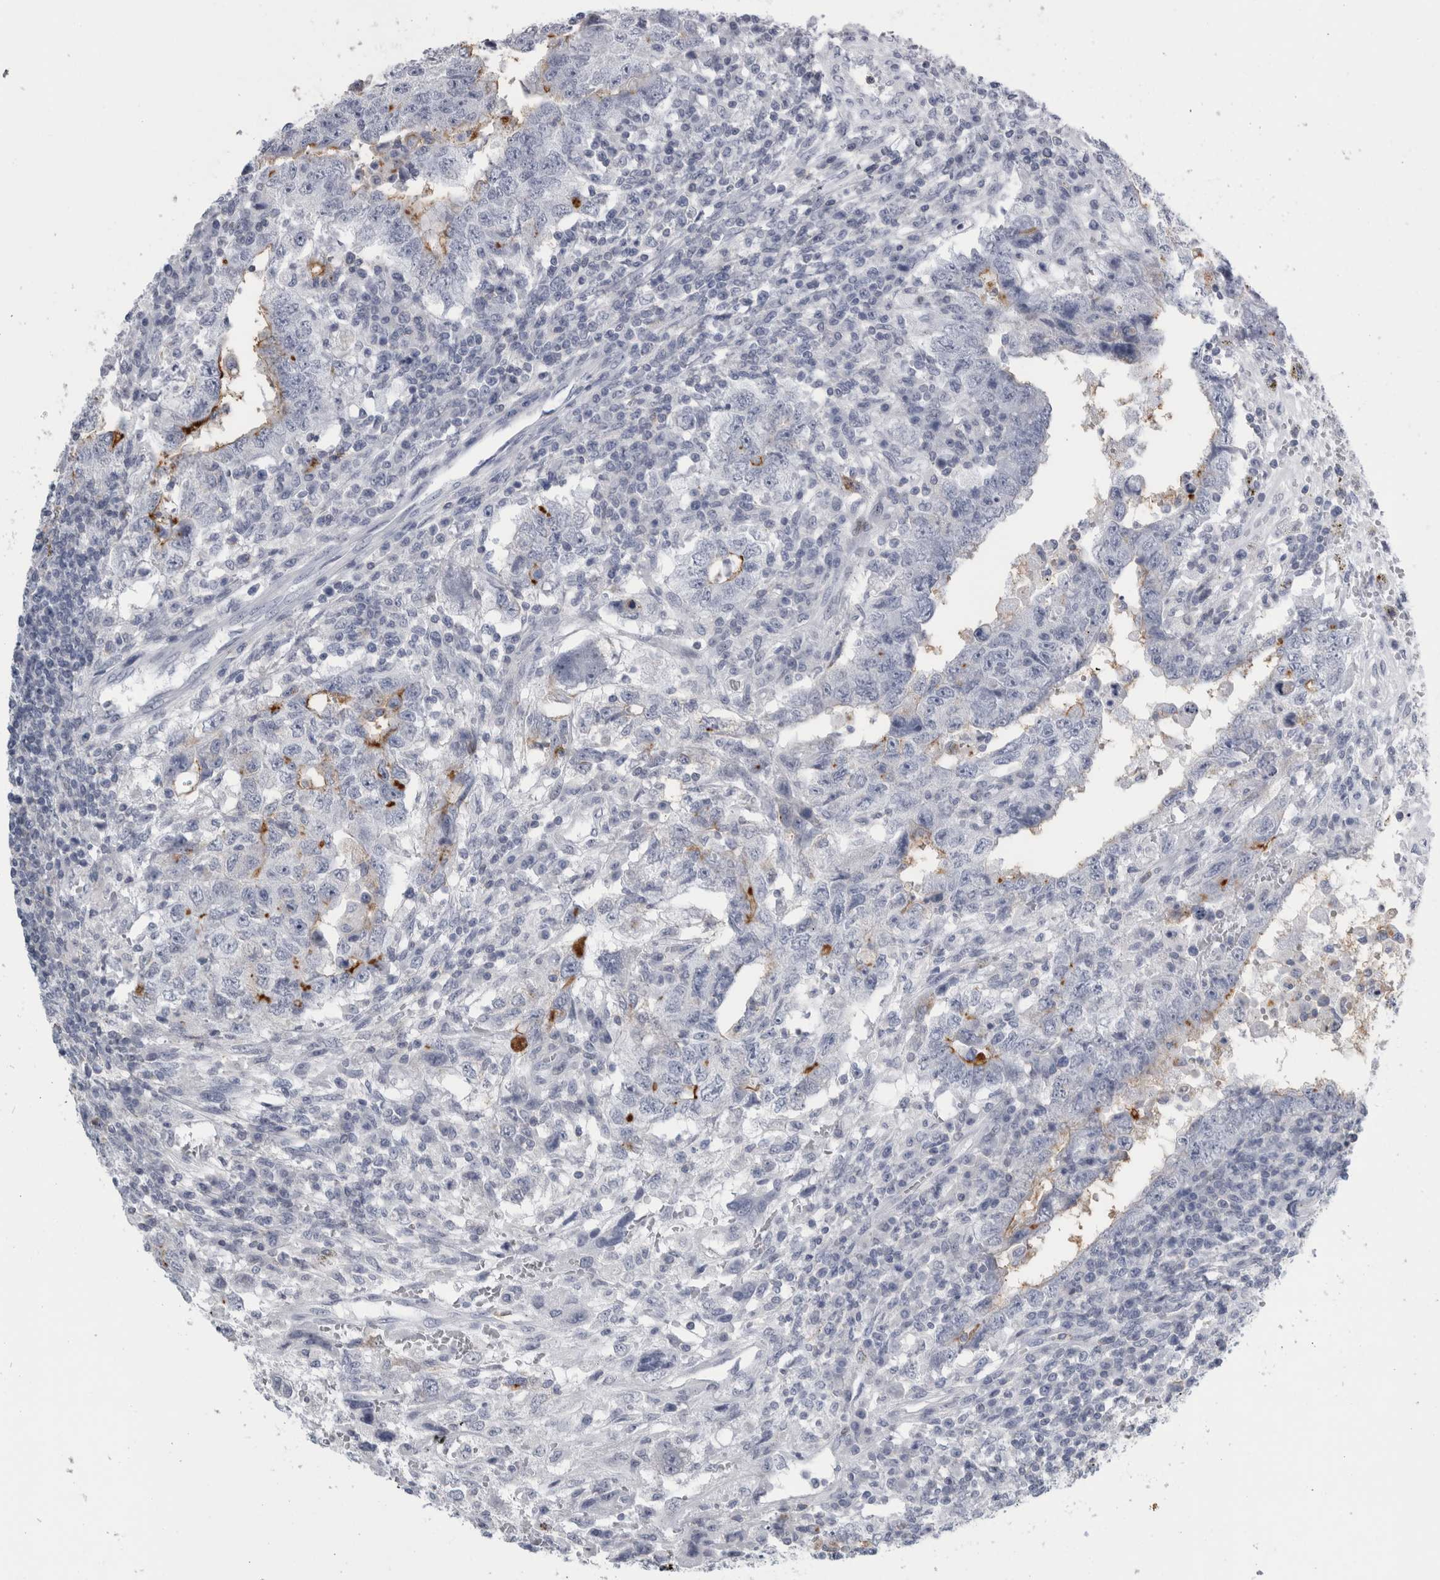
{"staining": {"intensity": "weak", "quantity": "<25%", "location": "cytoplasmic/membranous"}, "tissue": "testis cancer", "cell_type": "Tumor cells", "image_type": "cancer", "snomed": [{"axis": "morphology", "description": "Carcinoma, Embryonal, NOS"}, {"axis": "topography", "description": "Testis"}], "caption": "High power microscopy image of an immunohistochemistry (IHC) image of testis cancer, revealing no significant staining in tumor cells.", "gene": "ANKFY1", "patient": {"sex": "male", "age": 26}}